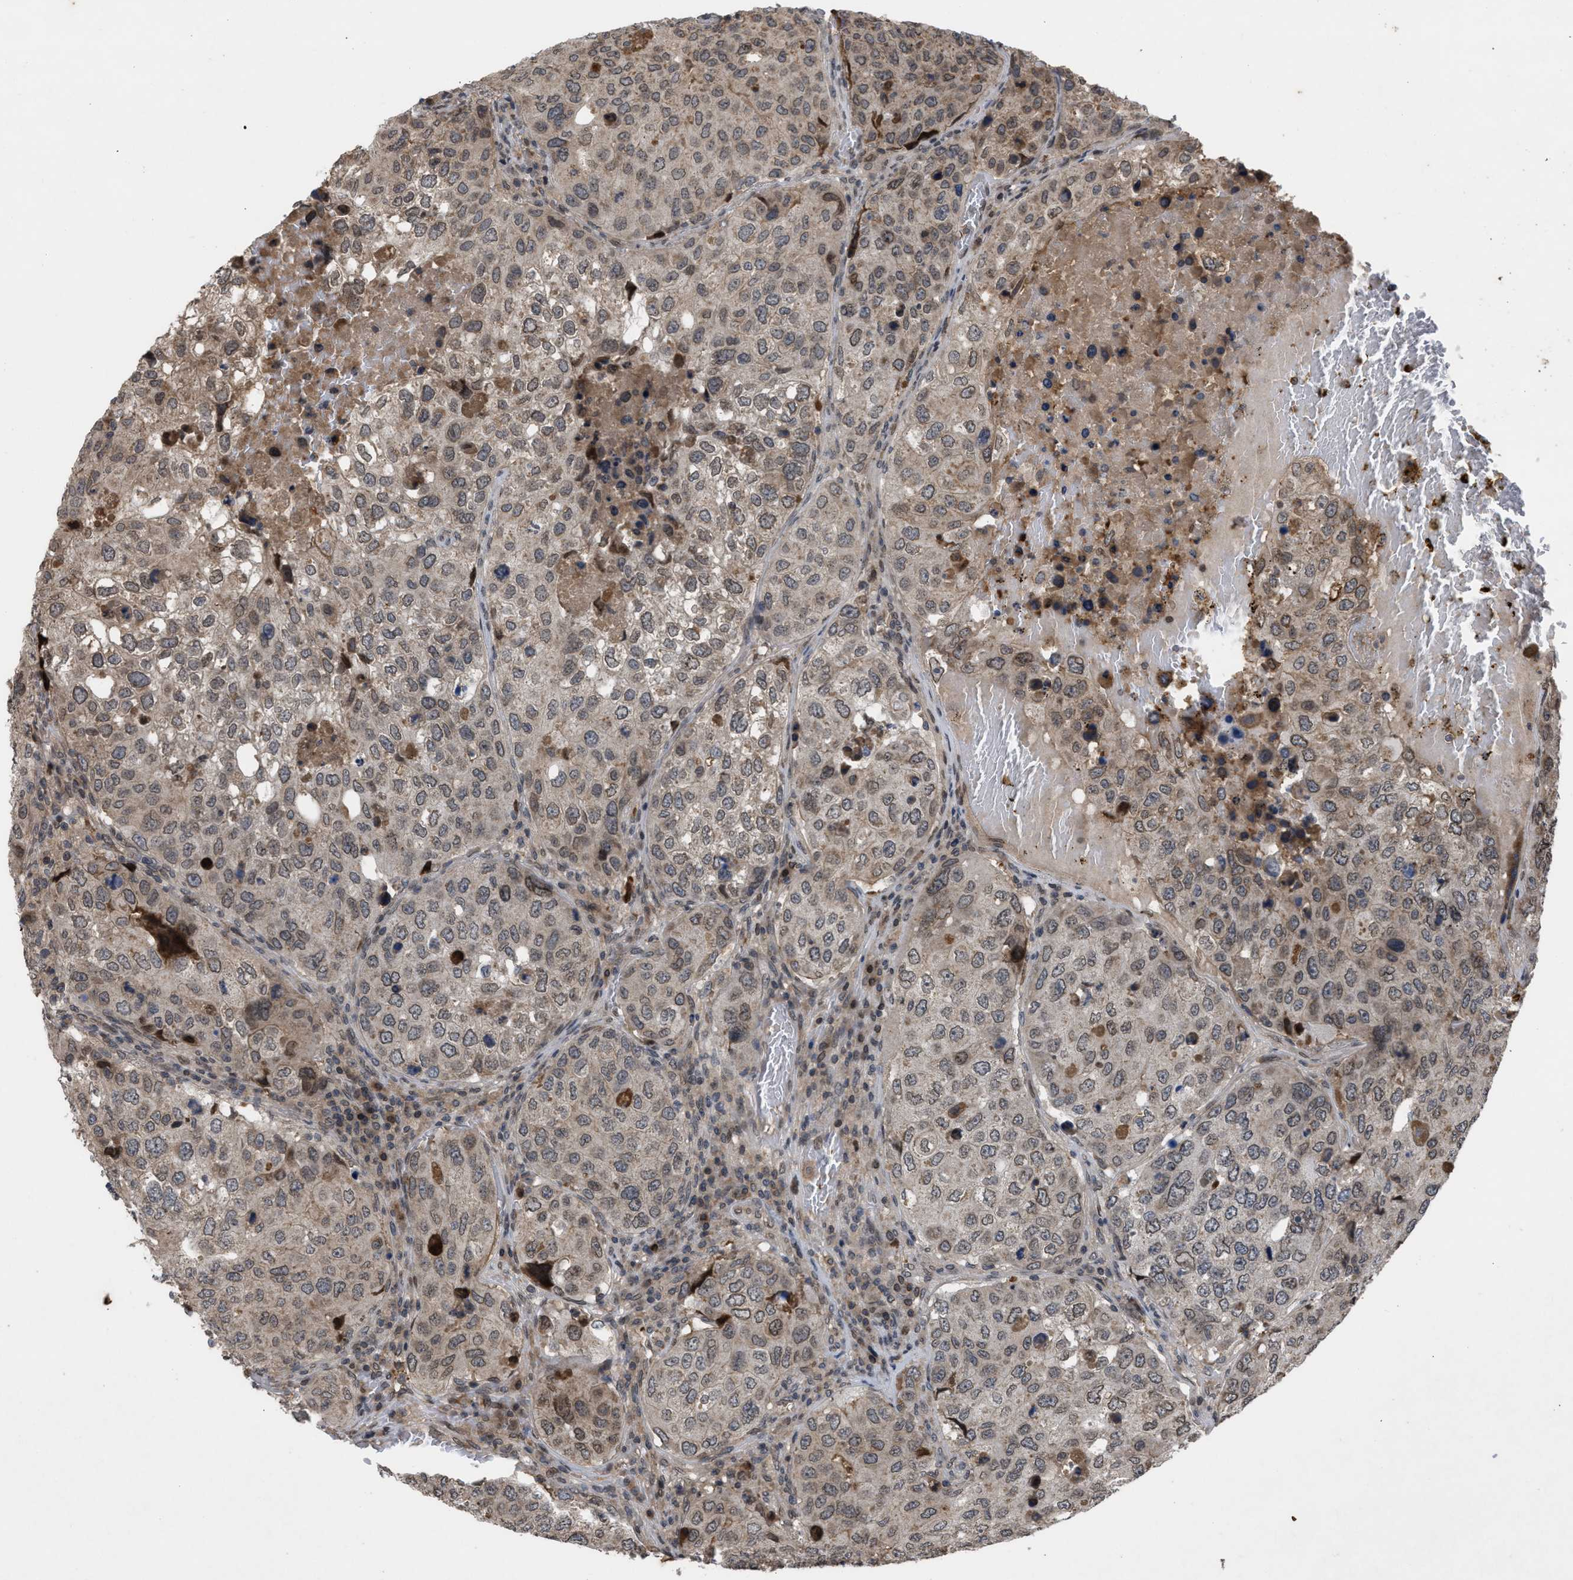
{"staining": {"intensity": "weak", "quantity": ">75%", "location": "cytoplasmic/membranous,nuclear"}, "tissue": "urothelial cancer", "cell_type": "Tumor cells", "image_type": "cancer", "snomed": [{"axis": "morphology", "description": "Urothelial carcinoma, High grade"}, {"axis": "topography", "description": "Lymph node"}, {"axis": "topography", "description": "Urinary bladder"}], "caption": "Immunohistochemistry micrograph of human urothelial cancer stained for a protein (brown), which reveals low levels of weak cytoplasmic/membranous and nuclear expression in about >75% of tumor cells.", "gene": "CRY1", "patient": {"sex": "male", "age": 51}}